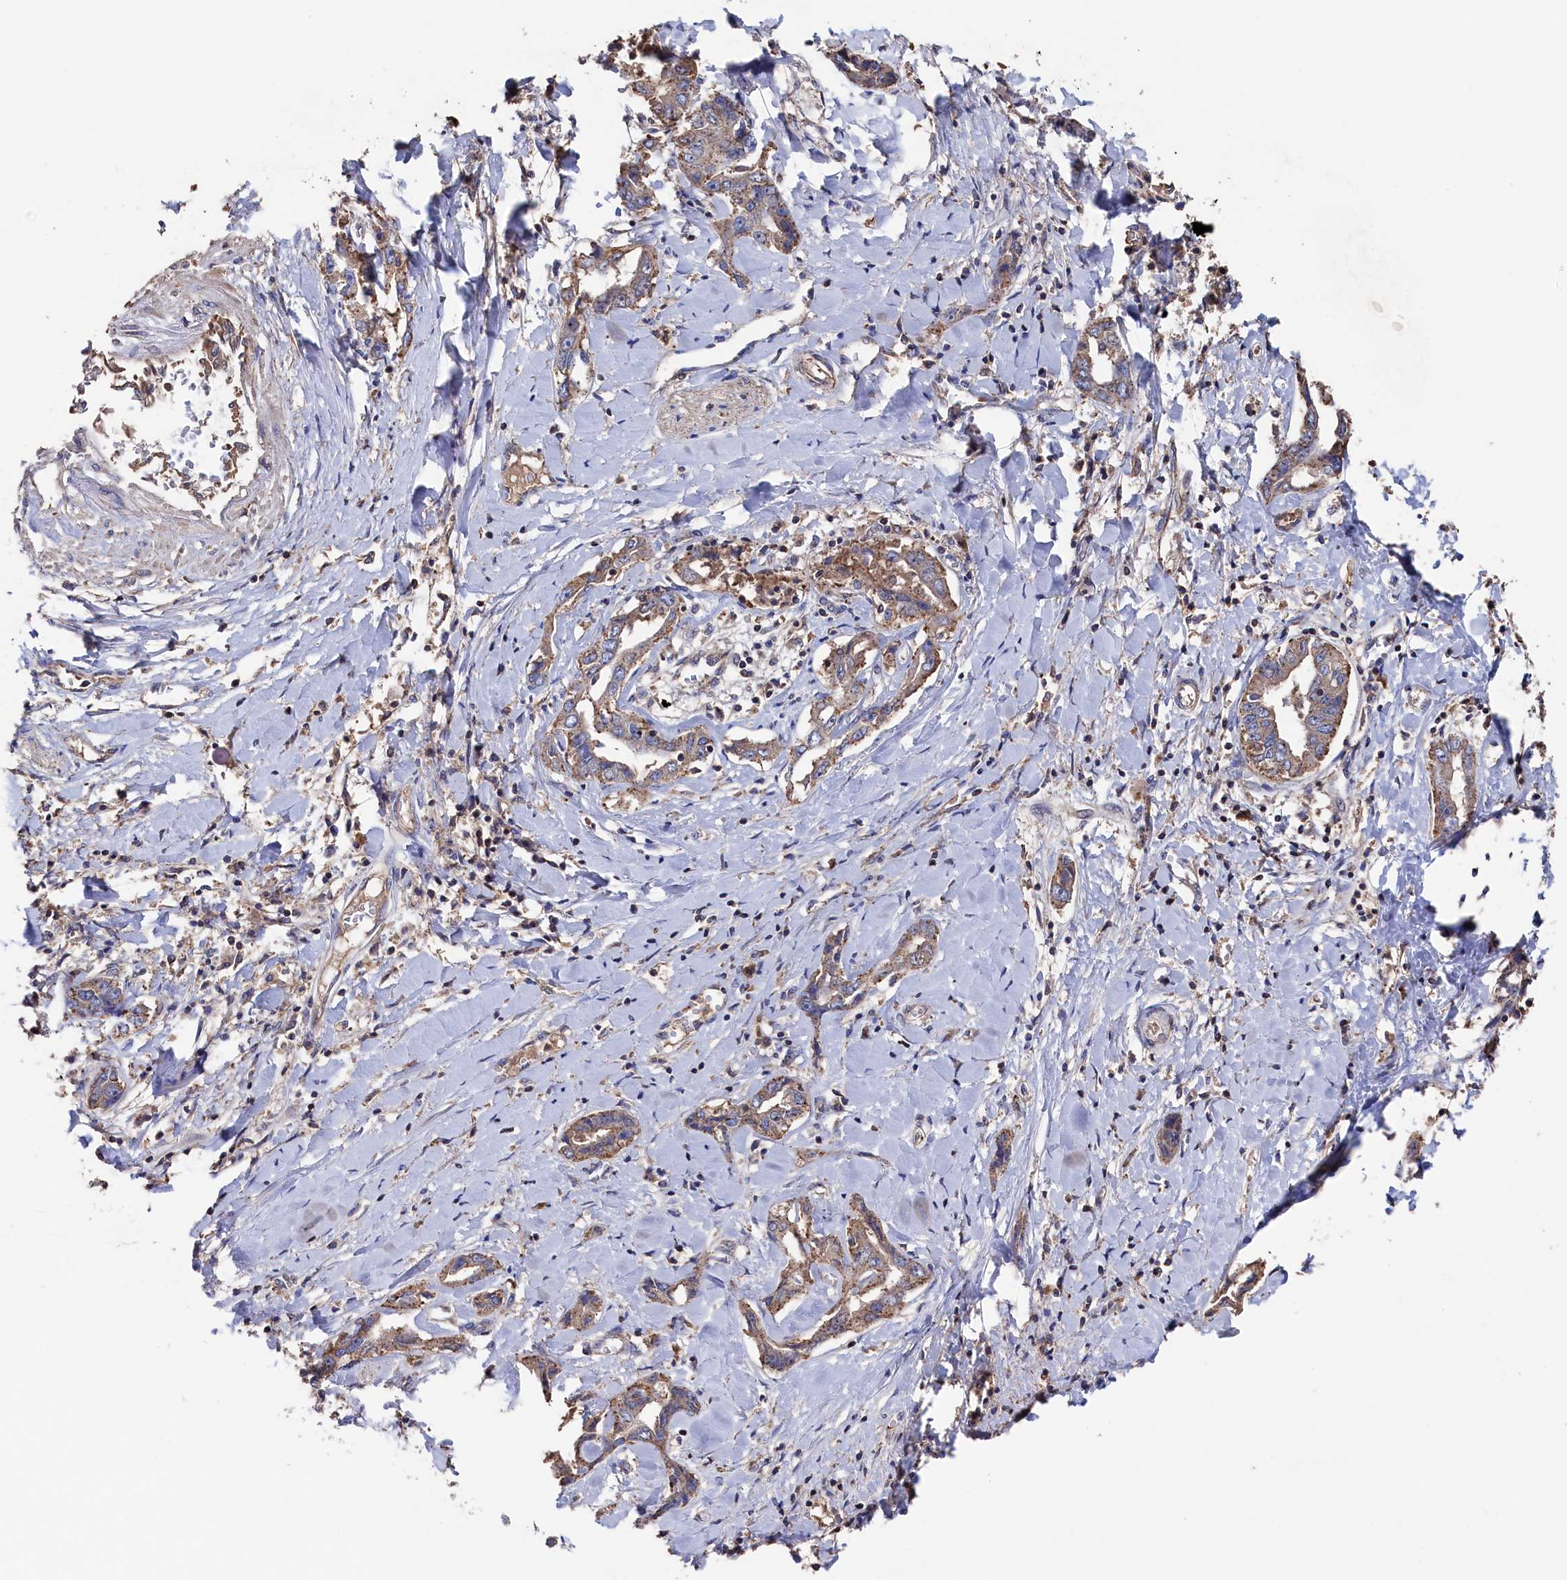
{"staining": {"intensity": "moderate", "quantity": ">75%", "location": "cytoplasmic/membranous"}, "tissue": "liver cancer", "cell_type": "Tumor cells", "image_type": "cancer", "snomed": [{"axis": "morphology", "description": "Cholangiocarcinoma"}, {"axis": "topography", "description": "Liver"}], "caption": "DAB immunohistochemical staining of liver cancer demonstrates moderate cytoplasmic/membranous protein staining in about >75% of tumor cells.", "gene": "TK2", "patient": {"sex": "male", "age": 59}}